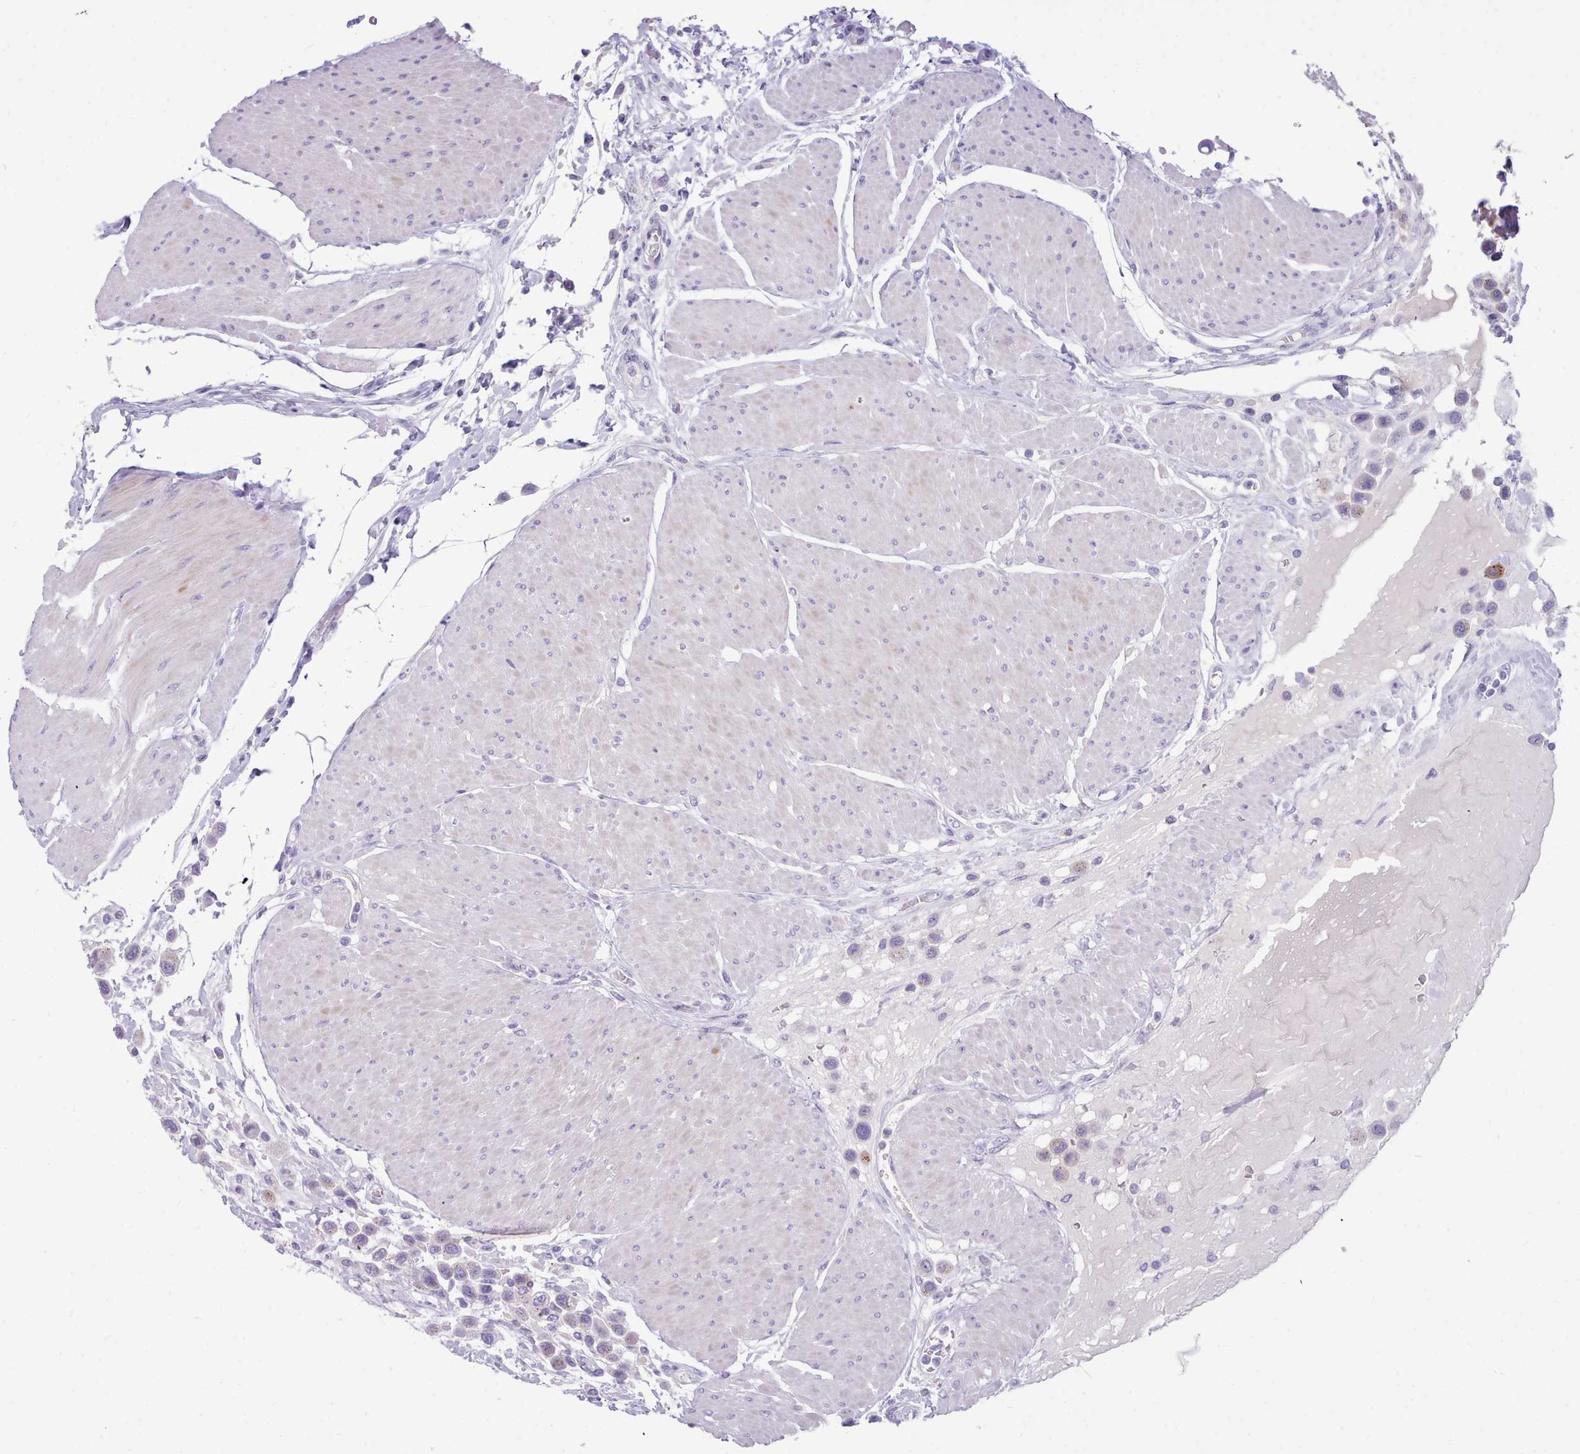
{"staining": {"intensity": "negative", "quantity": "none", "location": "none"}, "tissue": "urothelial cancer", "cell_type": "Tumor cells", "image_type": "cancer", "snomed": [{"axis": "morphology", "description": "Urothelial carcinoma, High grade"}, {"axis": "topography", "description": "Urinary bladder"}], "caption": "Immunohistochemistry (IHC) photomicrograph of neoplastic tissue: urothelial cancer stained with DAB exhibits no significant protein positivity in tumor cells.", "gene": "NKX1-2", "patient": {"sex": "male", "age": 50}}